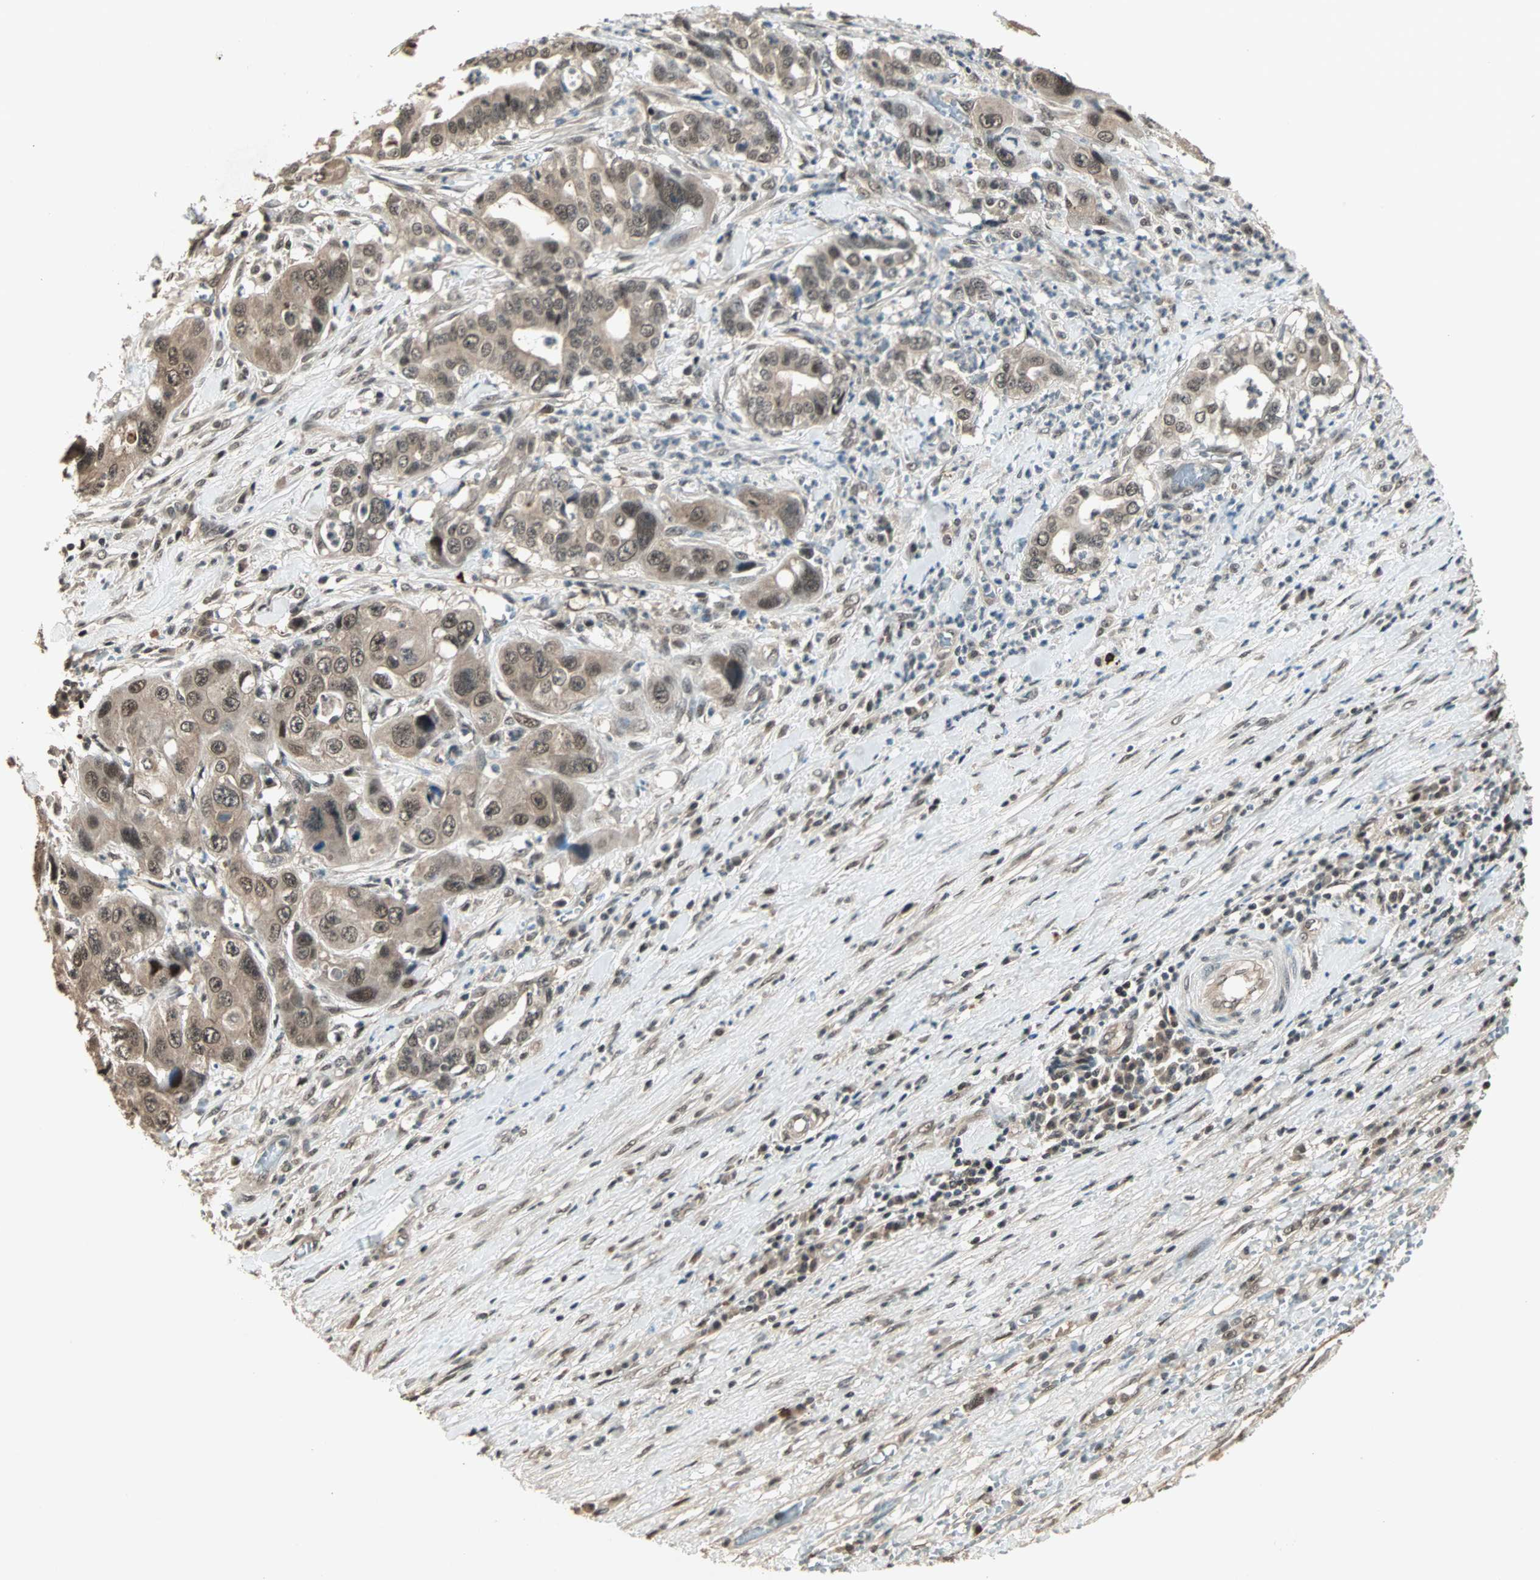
{"staining": {"intensity": "moderate", "quantity": ">75%", "location": "nuclear"}, "tissue": "liver cancer", "cell_type": "Tumor cells", "image_type": "cancer", "snomed": [{"axis": "morphology", "description": "Cholangiocarcinoma"}, {"axis": "topography", "description": "Liver"}], "caption": "Brown immunohistochemical staining in cholangiocarcinoma (liver) exhibits moderate nuclear expression in about >75% of tumor cells.", "gene": "ZNF701", "patient": {"sex": "female", "age": 61}}